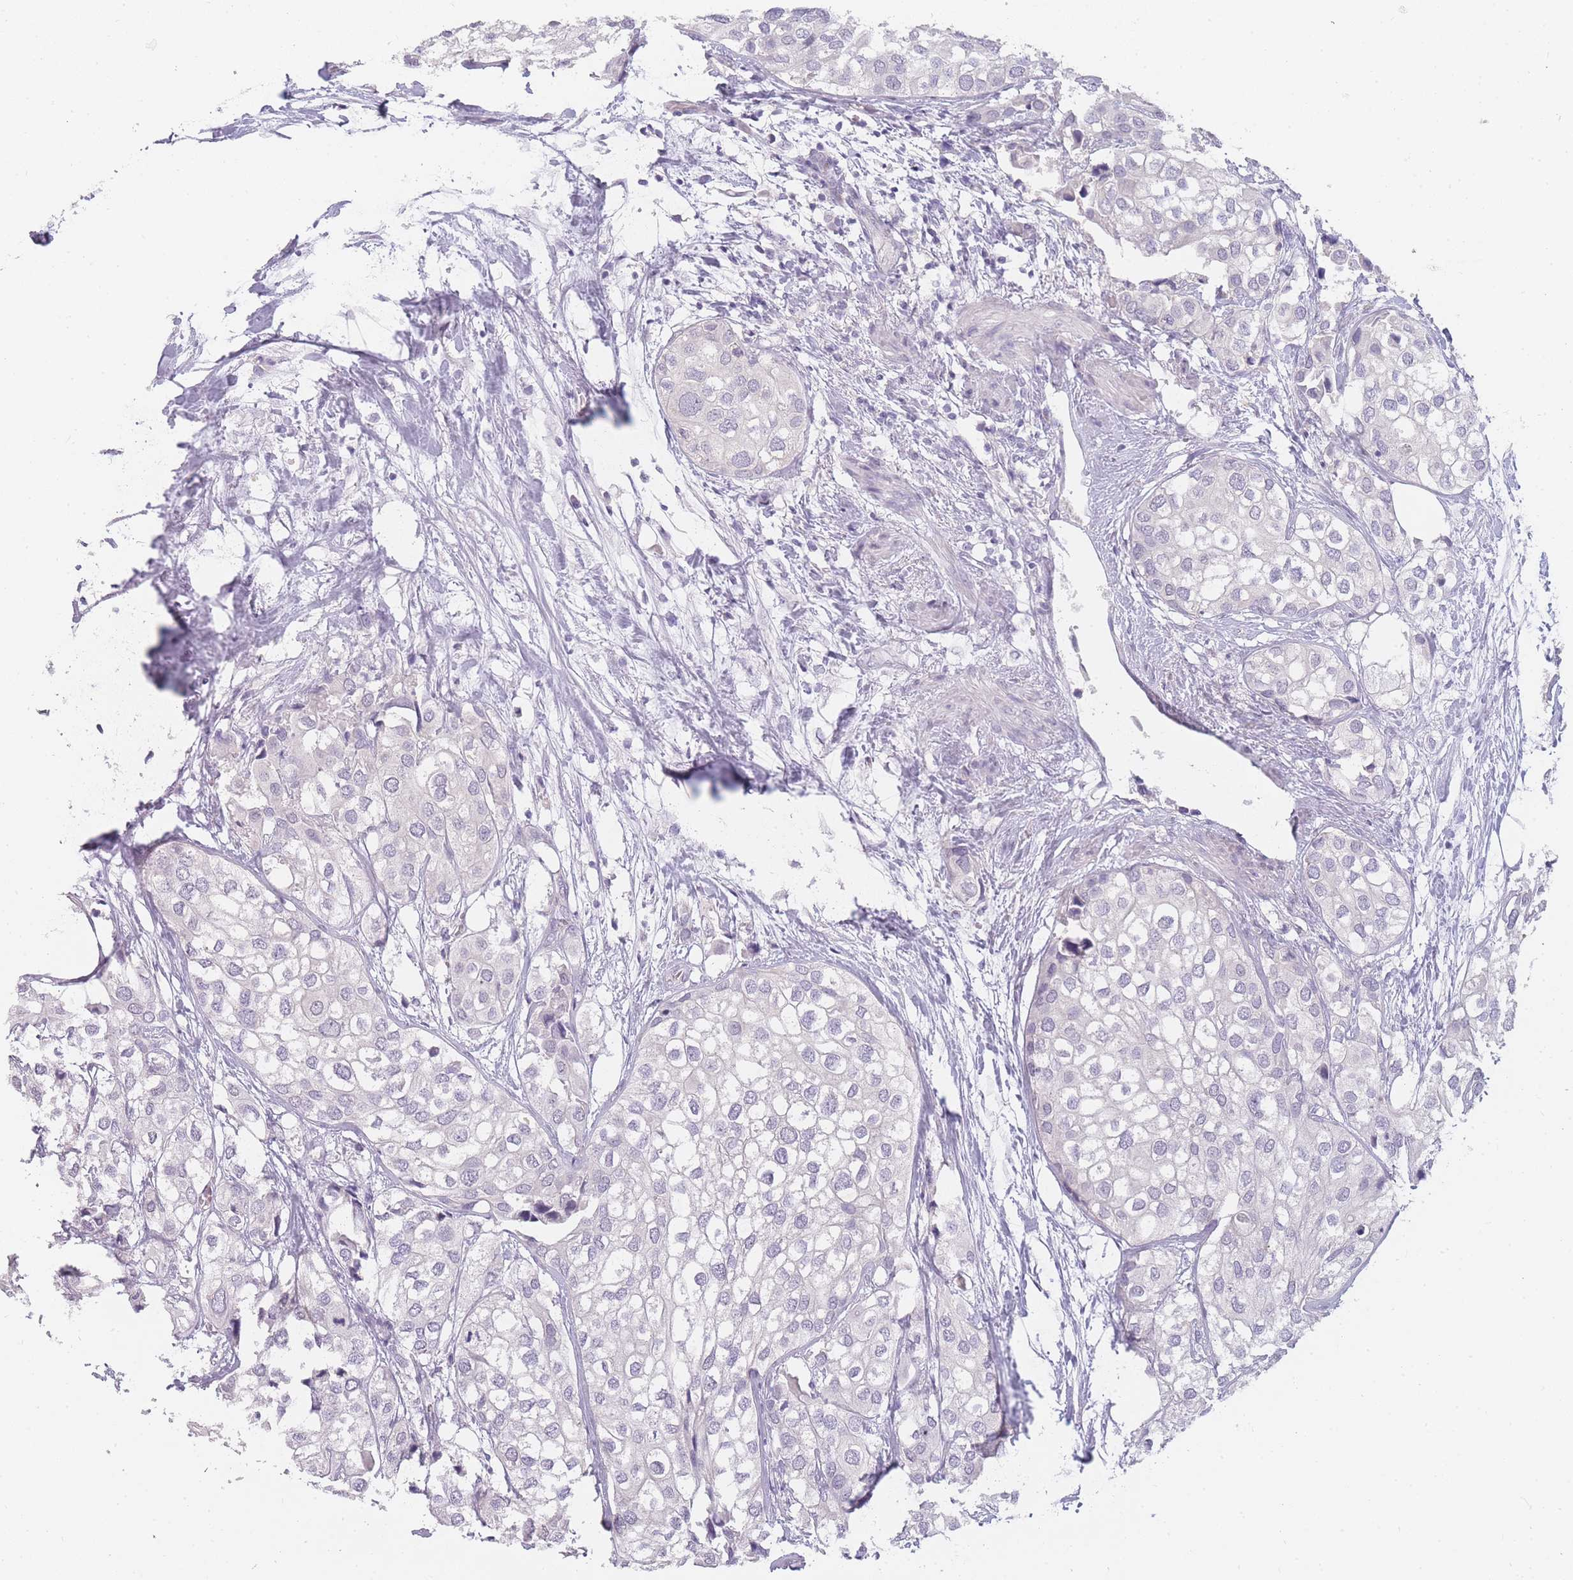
{"staining": {"intensity": "negative", "quantity": "none", "location": "none"}, "tissue": "urothelial cancer", "cell_type": "Tumor cells", "image_type": "cancer", "snomed": [{"axis": "morphology", "description": "Urothelial carcinoma, High grade"}, {"axis": "topography", "description": "Urinary bladder"}], "caption": "Immunohistochemistry of human urothelial carcinoma (high-grade) displays no staining in tumor cells. Nuclei are stained in blue.", "gene": "INS", "patient": {"sex": "male", "age": 64}}